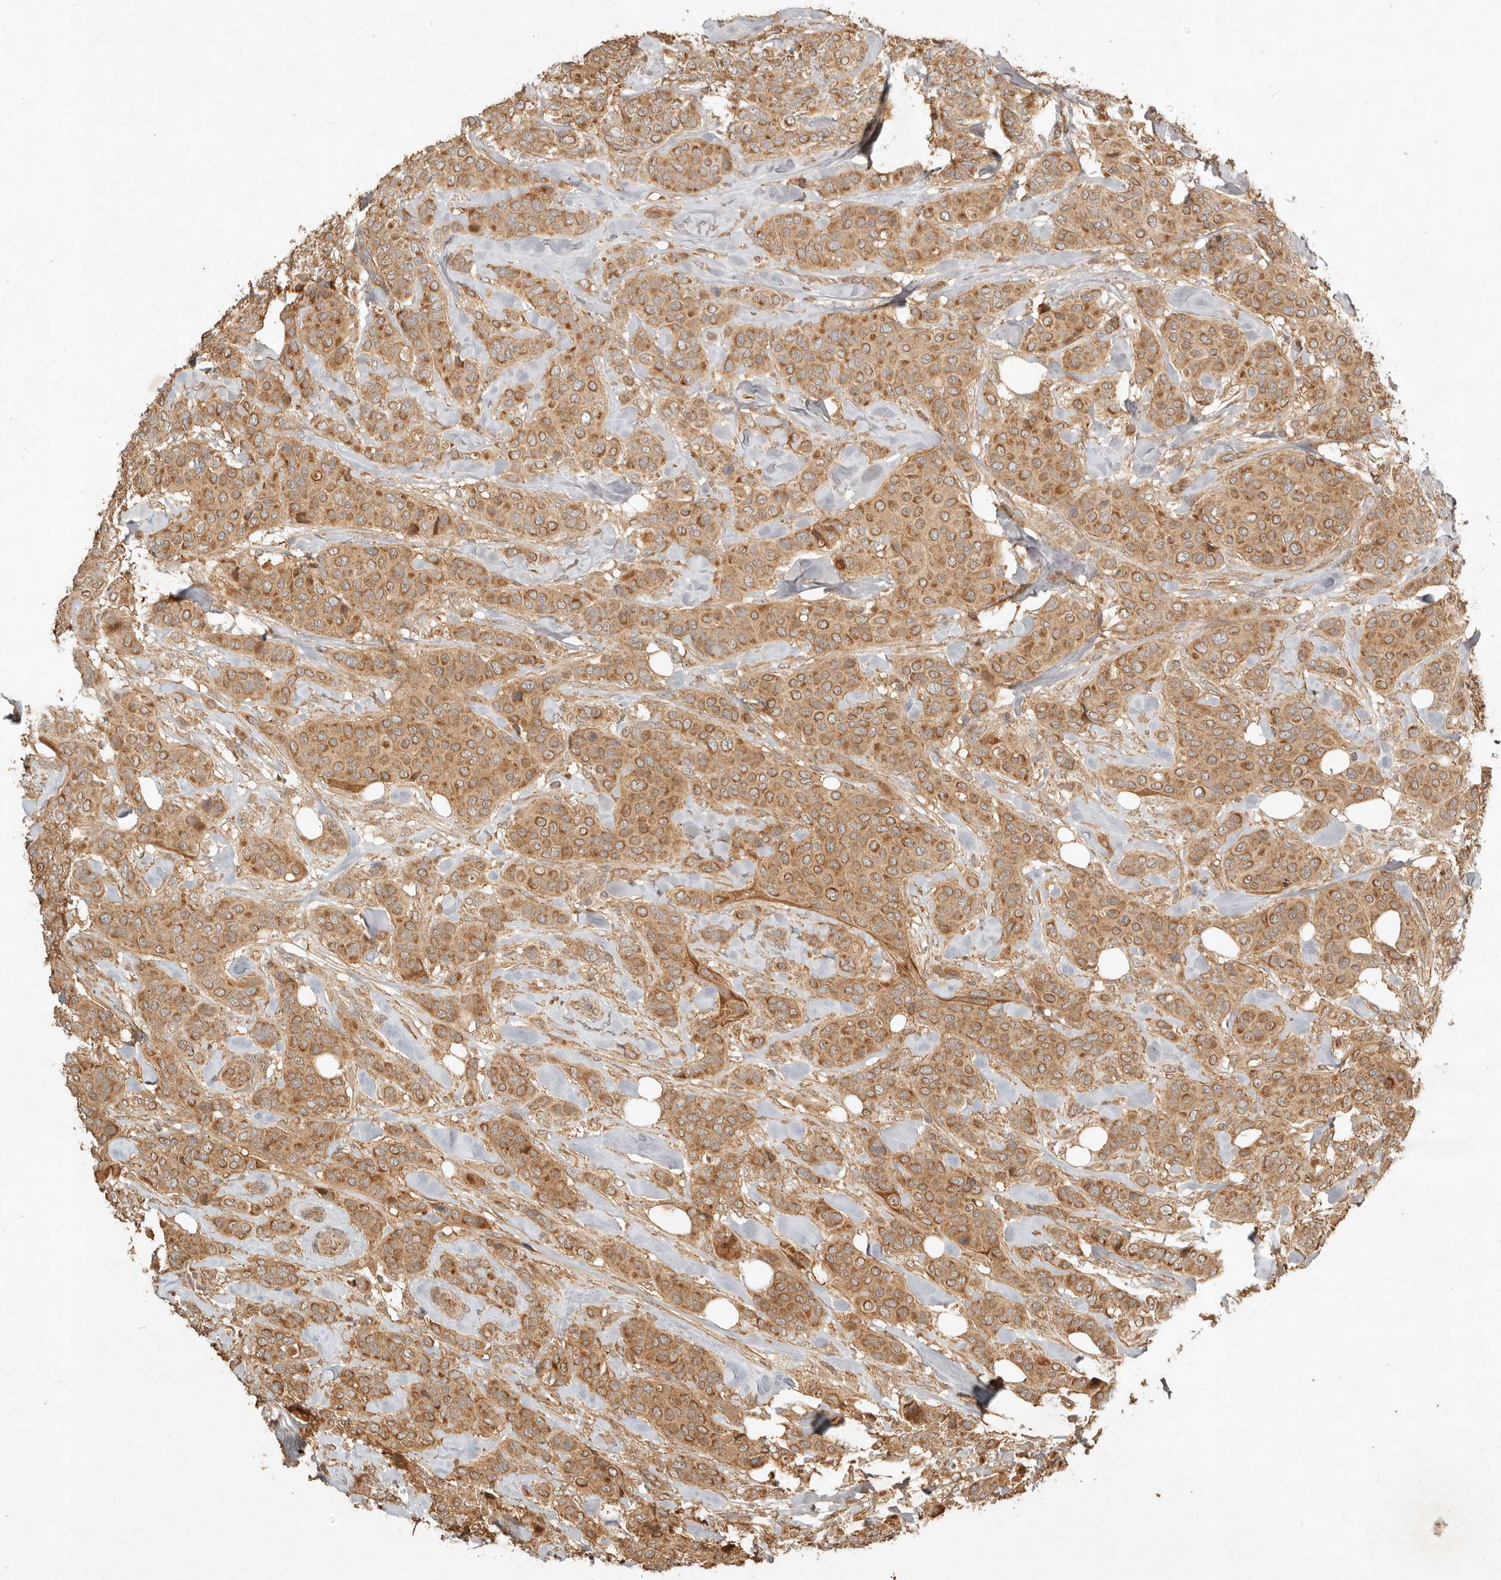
{"staining": {"intensity": "moderate", "quantity": ">75%", "location": "cytoplasmic/membranous"}, "tissue": "breast cancer", "cell_type": "Tumor cells", "image_type": "cancer", "snomed": [{"axis": "morphology", "description": "Lobular carcinoma"}, {"axis": "topography", "description": "Breast"}], "caption": "An IHC photomicrograph of tumor tissue is shown. Protein staining in brown highlights moderate cytoplasmic/membranous positivity in breast cancer (lobular carcinoma) within tumor cells.", "gene": "CLEC4C", "patient": {"sex": "female", "age": 51}}